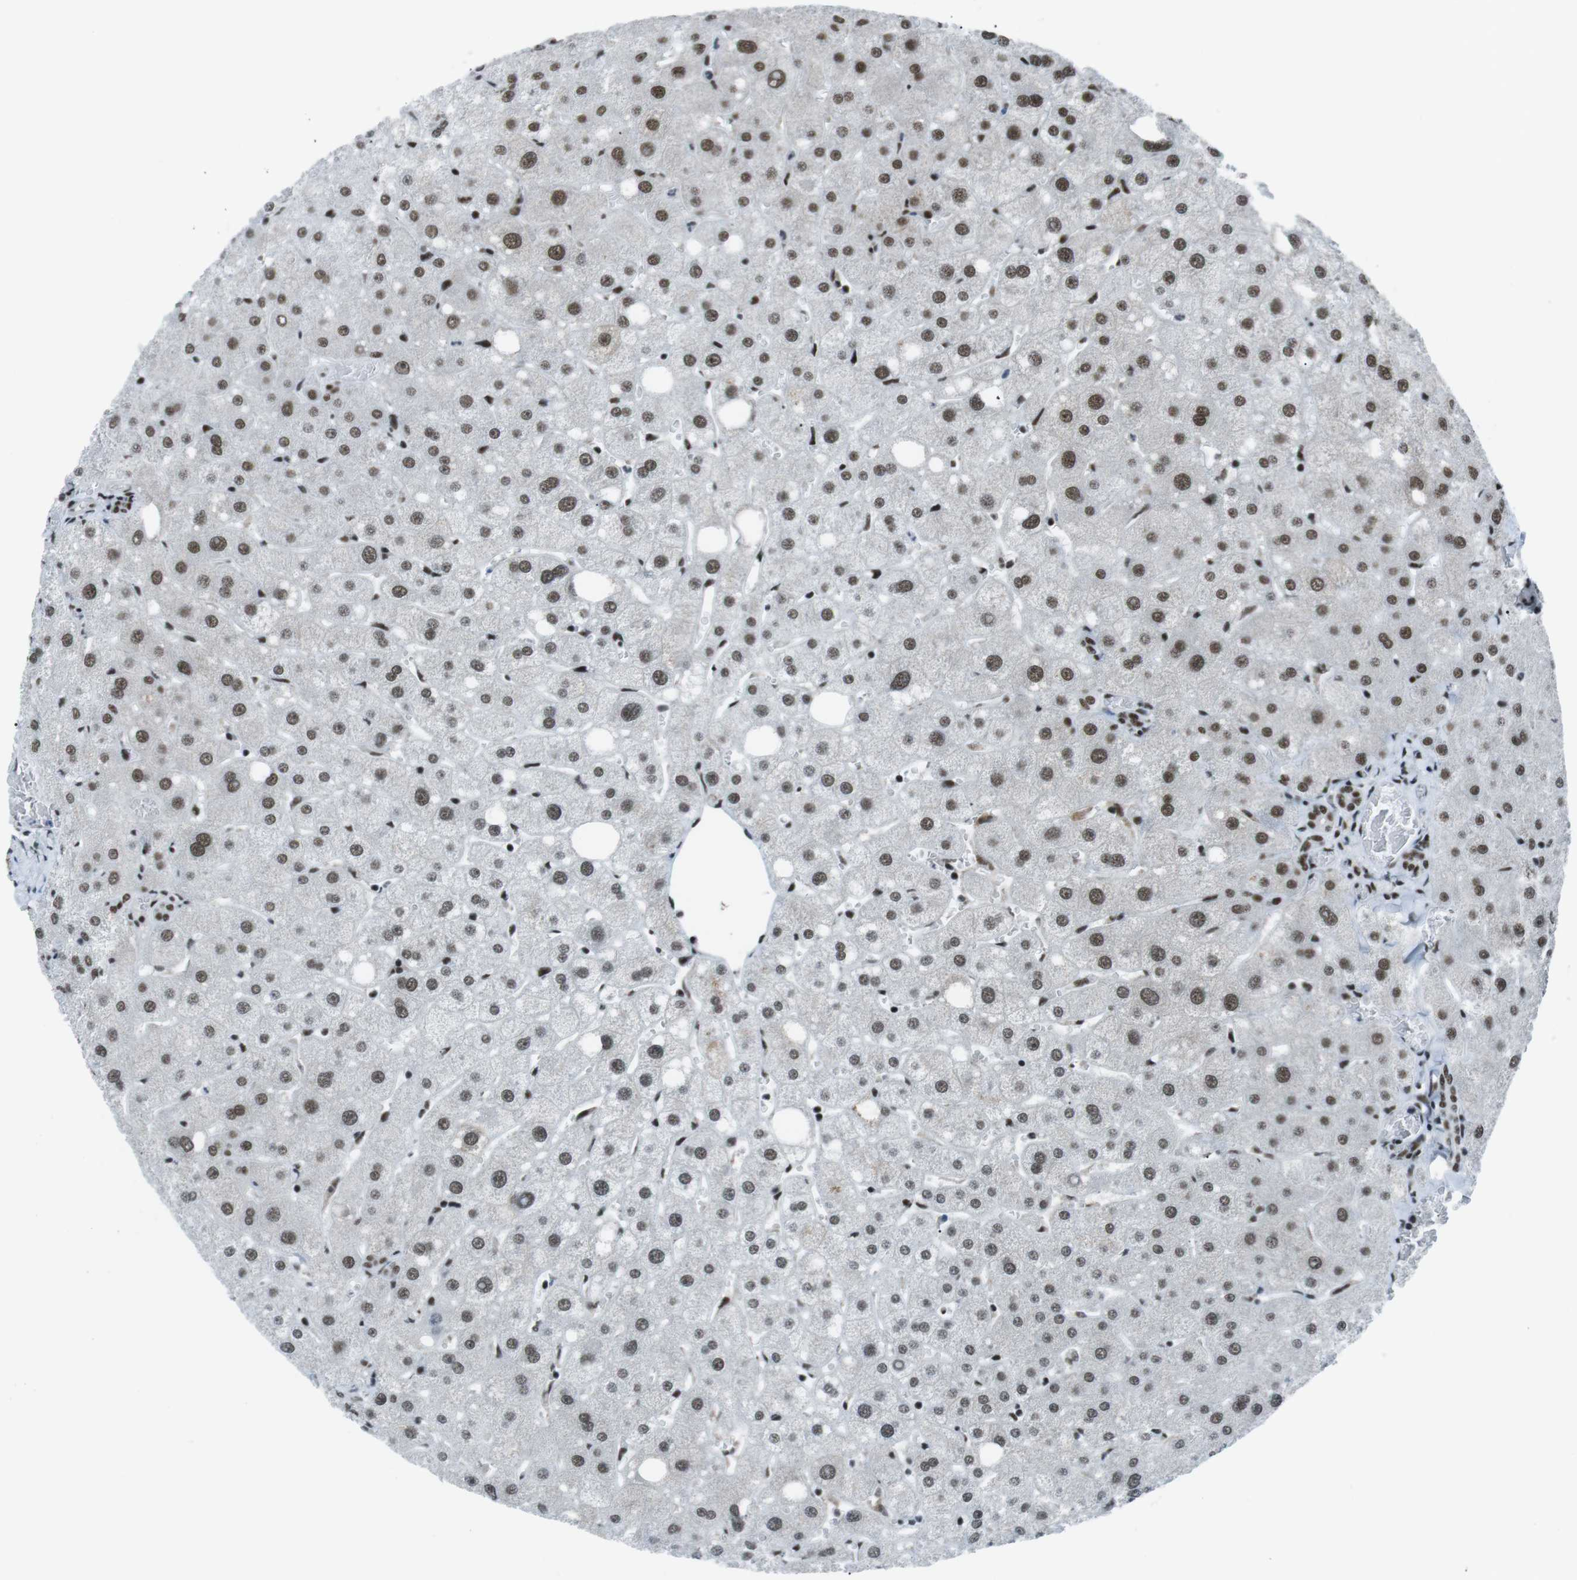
{"staining": {"intensity": "strong", "quantity": ">75%", "location": "nuclear"}, "tissue": "liver", "cell_type": "Cholangiocytes", "image_type": "normal", "snomed": [{"axis": "morphology", "description": "Normal tissue, NOS"}, {"axis": "topography", "description": "Liver"}], "caption": "A brown stain highlights strong nuclear staining of a protein in cholangiocytes of unremarkable human liver. Immunohistochemistry (ihc) stains the protein in brown and the nuclei are stained blue.", "gene": "TAF1", "patient": {"sex": "male", "age": 73}}